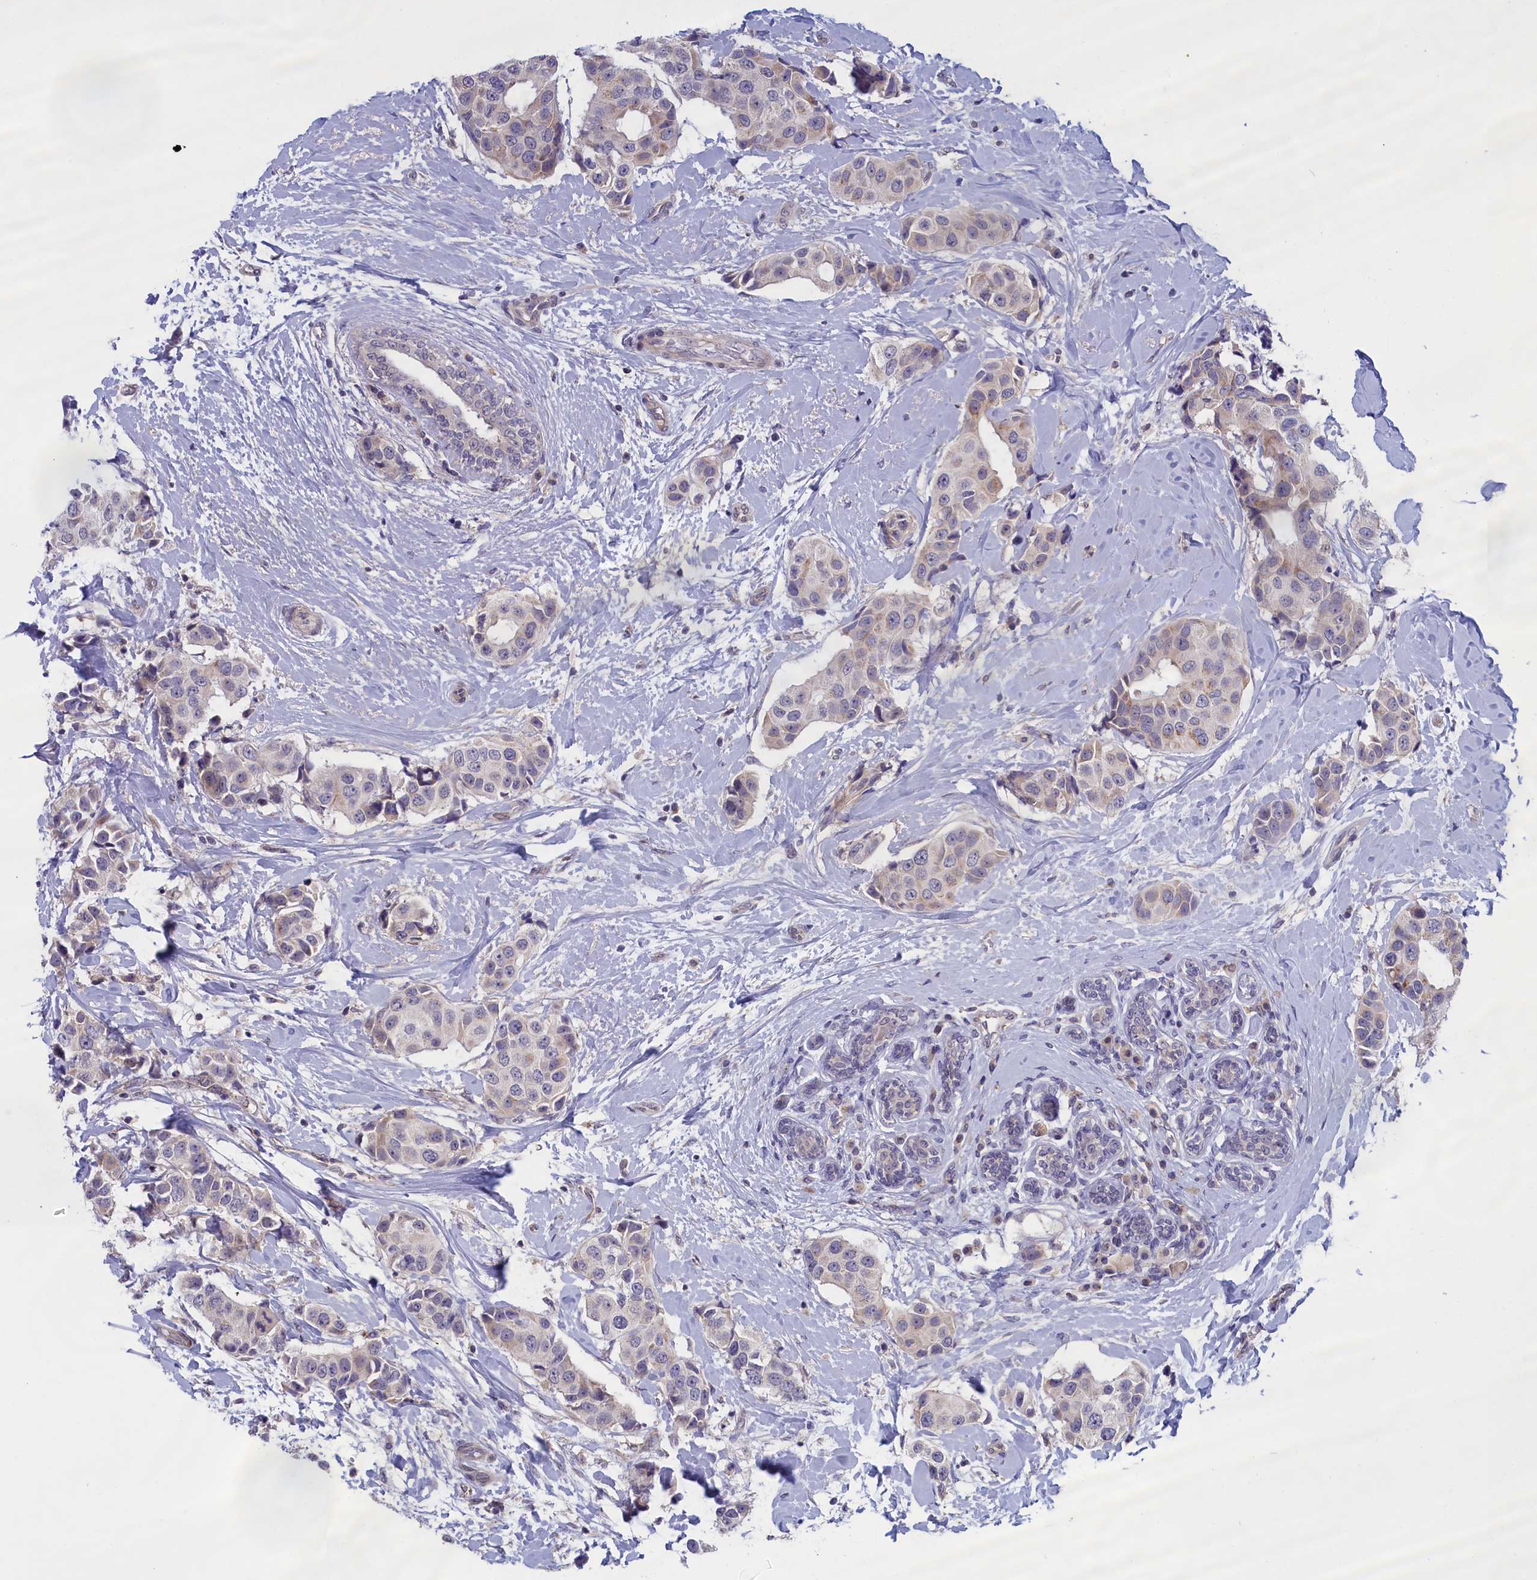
{"staining": {"intensity": "negative", "quantity": "none", "location": "none"}, "tissue": "breast cancer", "cell_type": "Tumor cells", "image_type": "cancer", "snomed": [{"axis": "morphology", "description": "Normal tissue, NOS"}, {"axis": "morphology", "description": "Duct carcinoma"}, {"axis": "topography", "description": "Breast"}], "caption": "Photomicrograph shows no significant protein expression in tumor cells of breast intraductal carcinoma. (DAB (3,3'-diaminobenzidine) IHC, high magnification).", "gene": "IGFALS", "patient": {"sex": "female", "age": 39}}